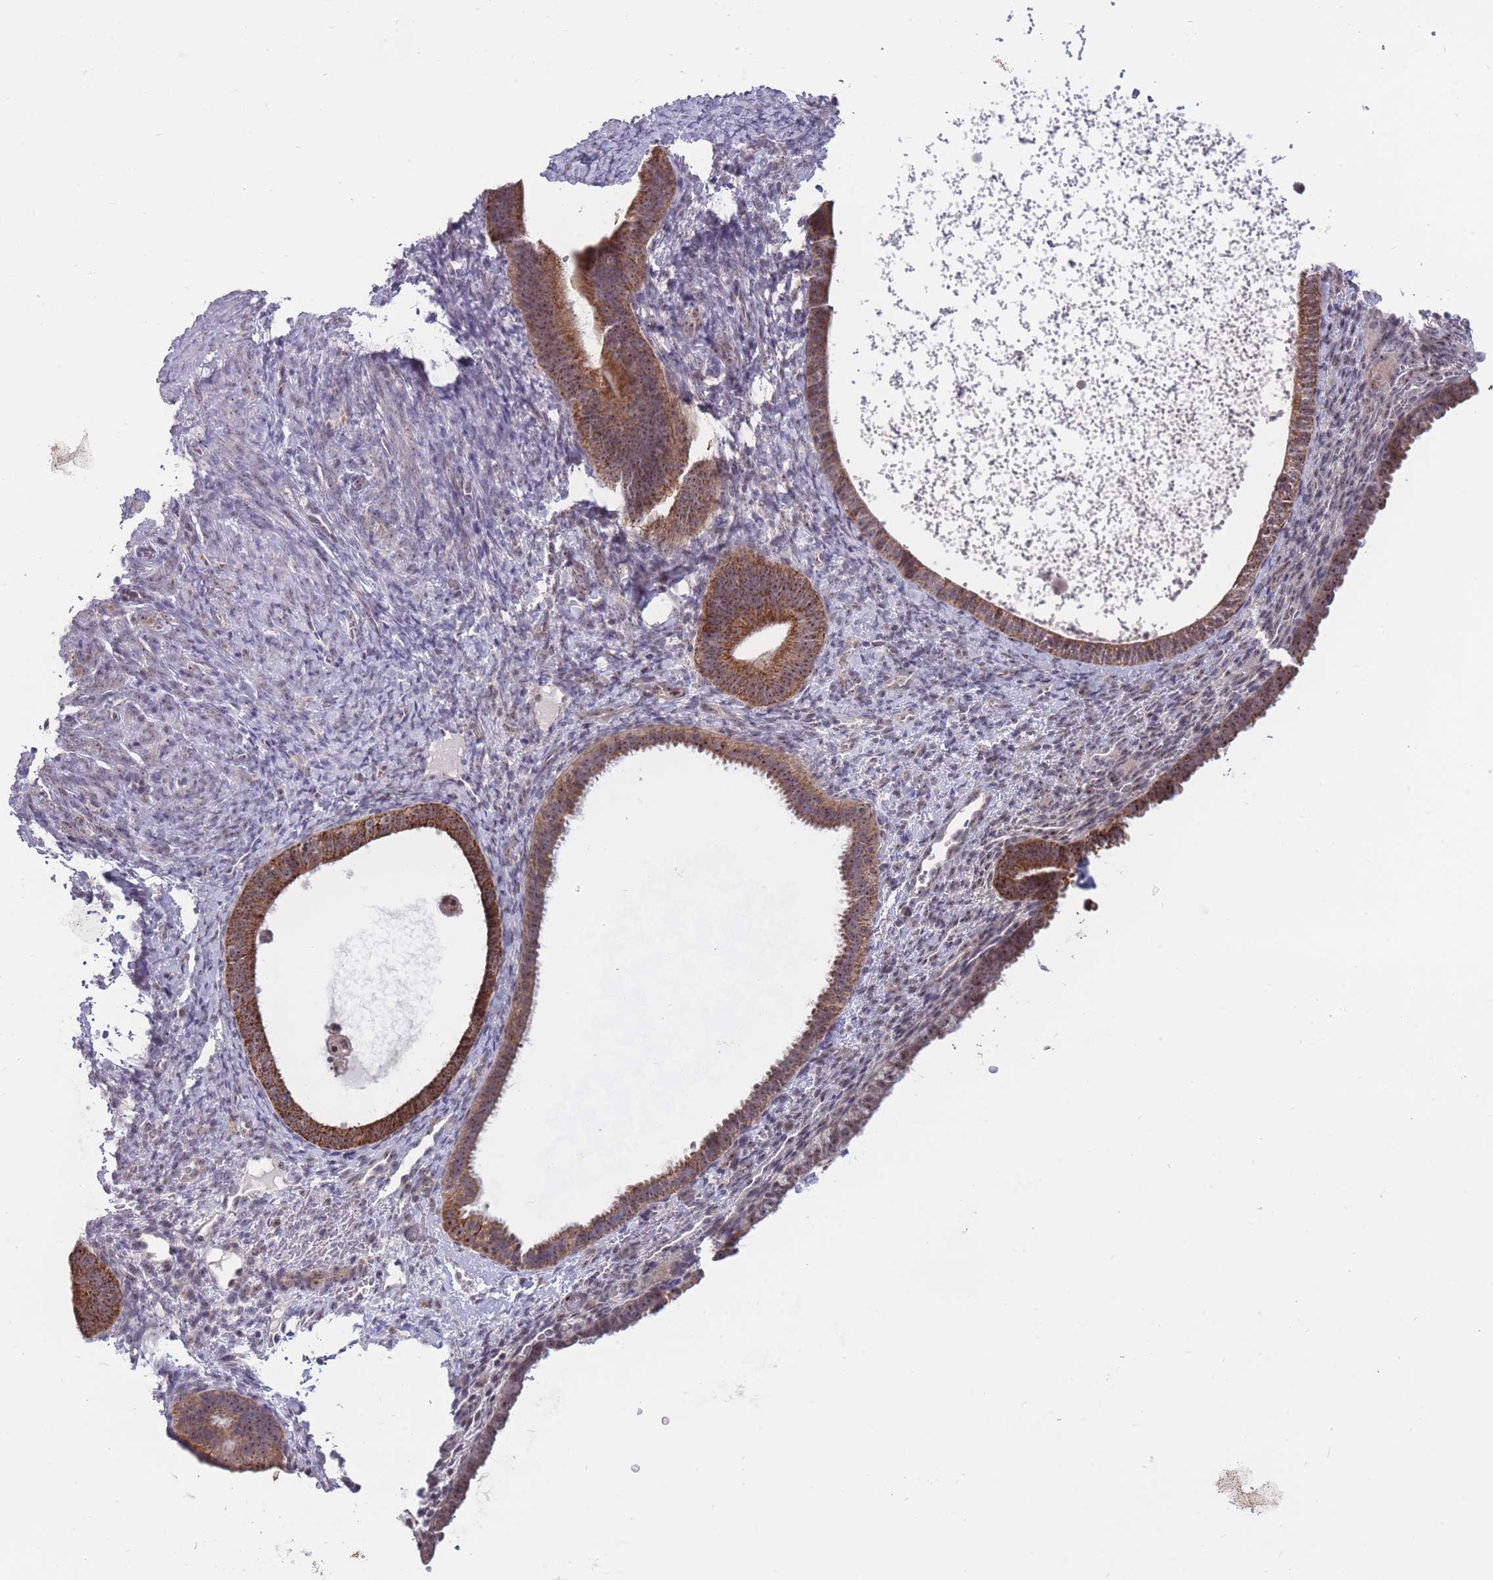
{"staining": {"intensity": "negative", "quantity": "none", "location": "none"}, "tissue": "endometrium", "cell_type": "Cells in endometrial stroma", "image_type": "normal", "snomed": [{"axis": "morphology", "description": "Normal tissue, NOS"}, {"axis": "topography", "description": "Endometrium"}], "caption": "The immunohistochemistry photomicrograph has no significant expression in cells in endometrial stroma of endometrium.", "gene": "MCIDAS", "patient": {"sex": "female", "age": 65}}